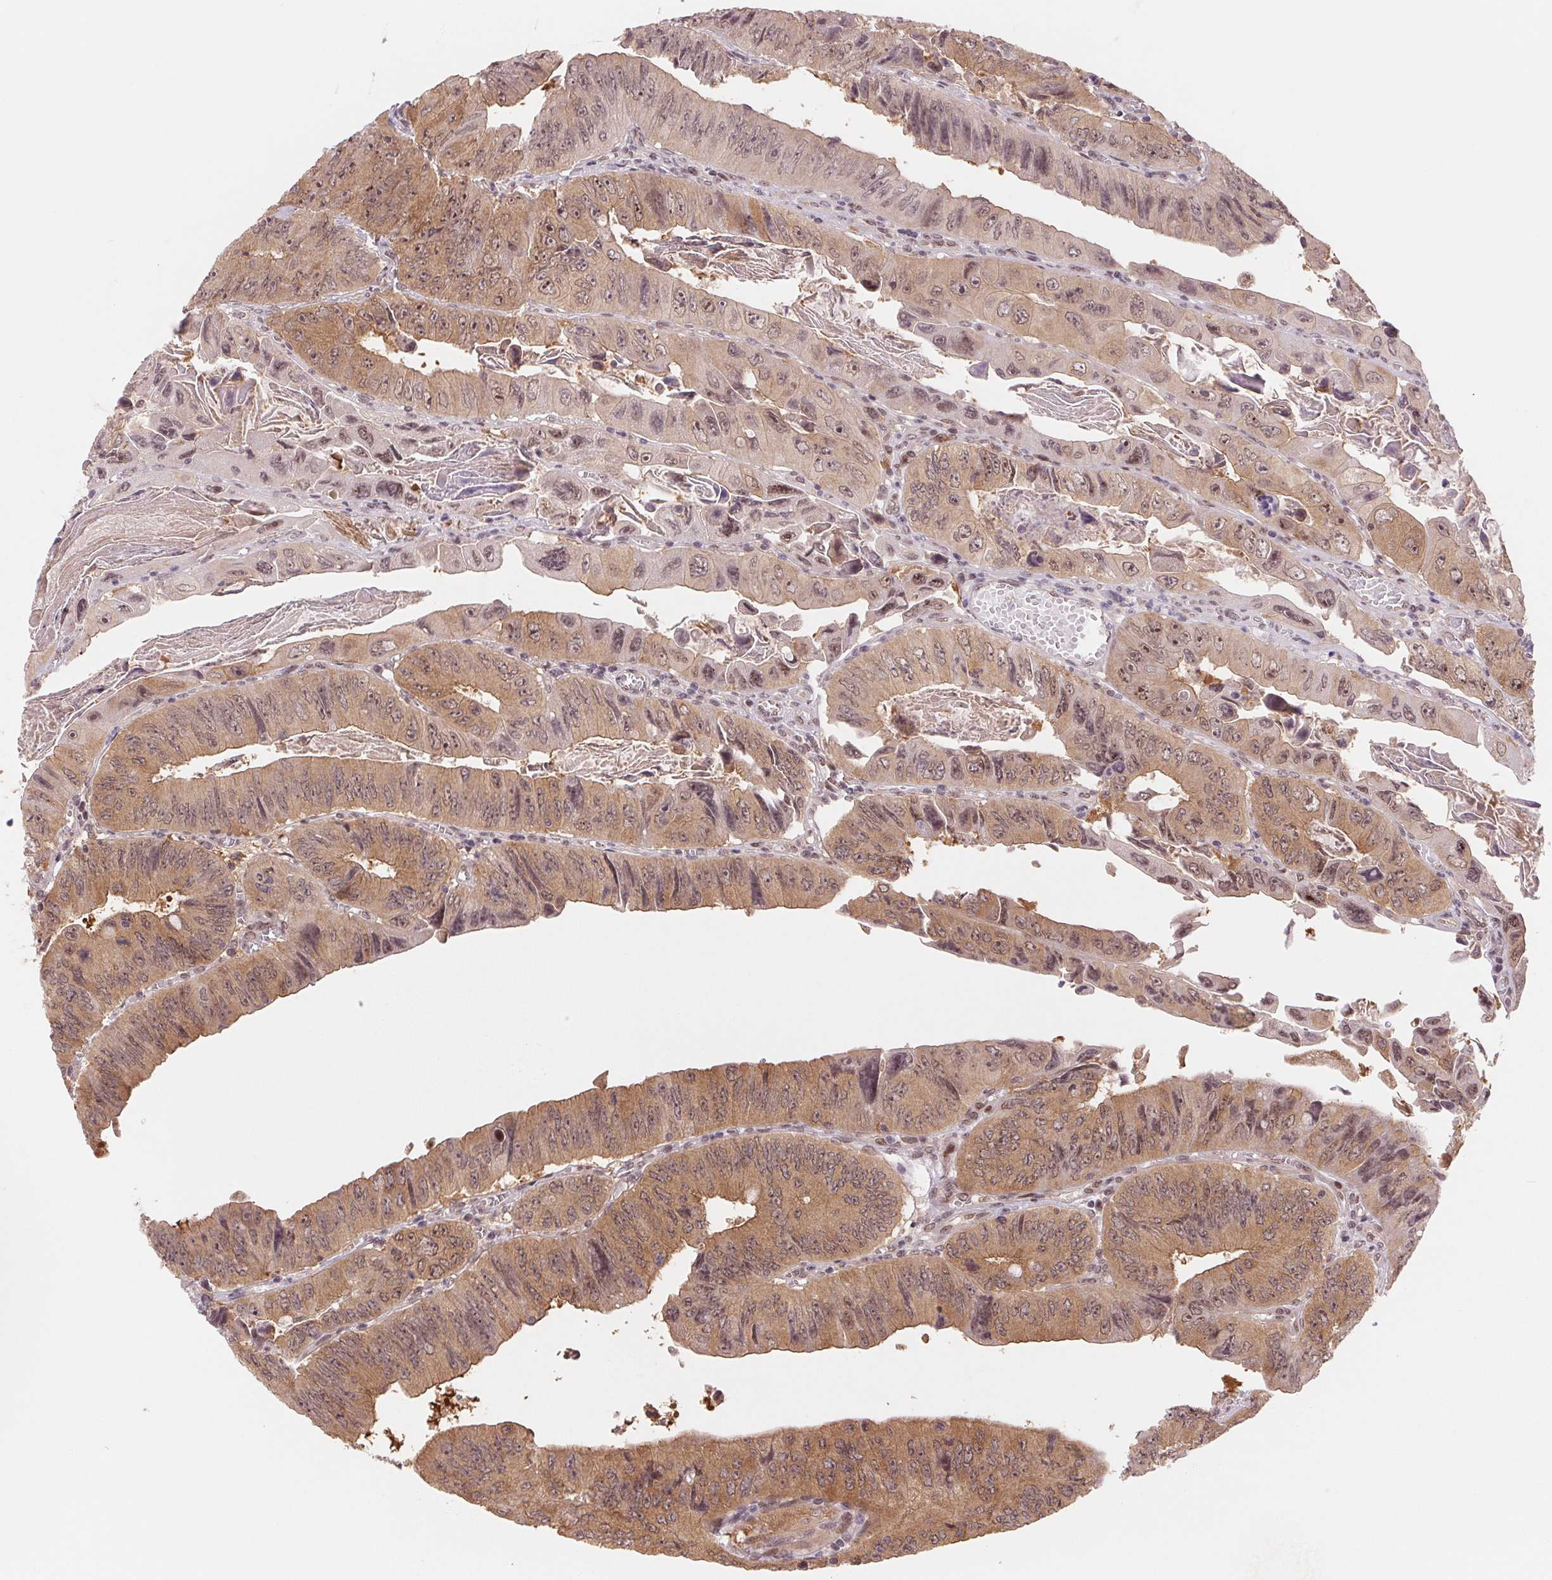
{"staining": {"intensity": "moderate", "quantity": ">75%", "location": "cytoplasmic/membranous"}, "tissue": "colorectal cancer", "cell_type": "Tumor cells", "image_type": "cancer", "snomed": [{"axis": "morphology", "description": "Adenocarcinoma, NOS"}, {"axis": "topography", "description": "Colon"}], "caption": "A high-resolution image shows IHC staining of colorectal cancer, which displays moderate cytoplasmic/membranous positivity in about >75% of tumor cells.", "gene": "DNAJB6", "patient": {"sex": "female", "age": 84}}